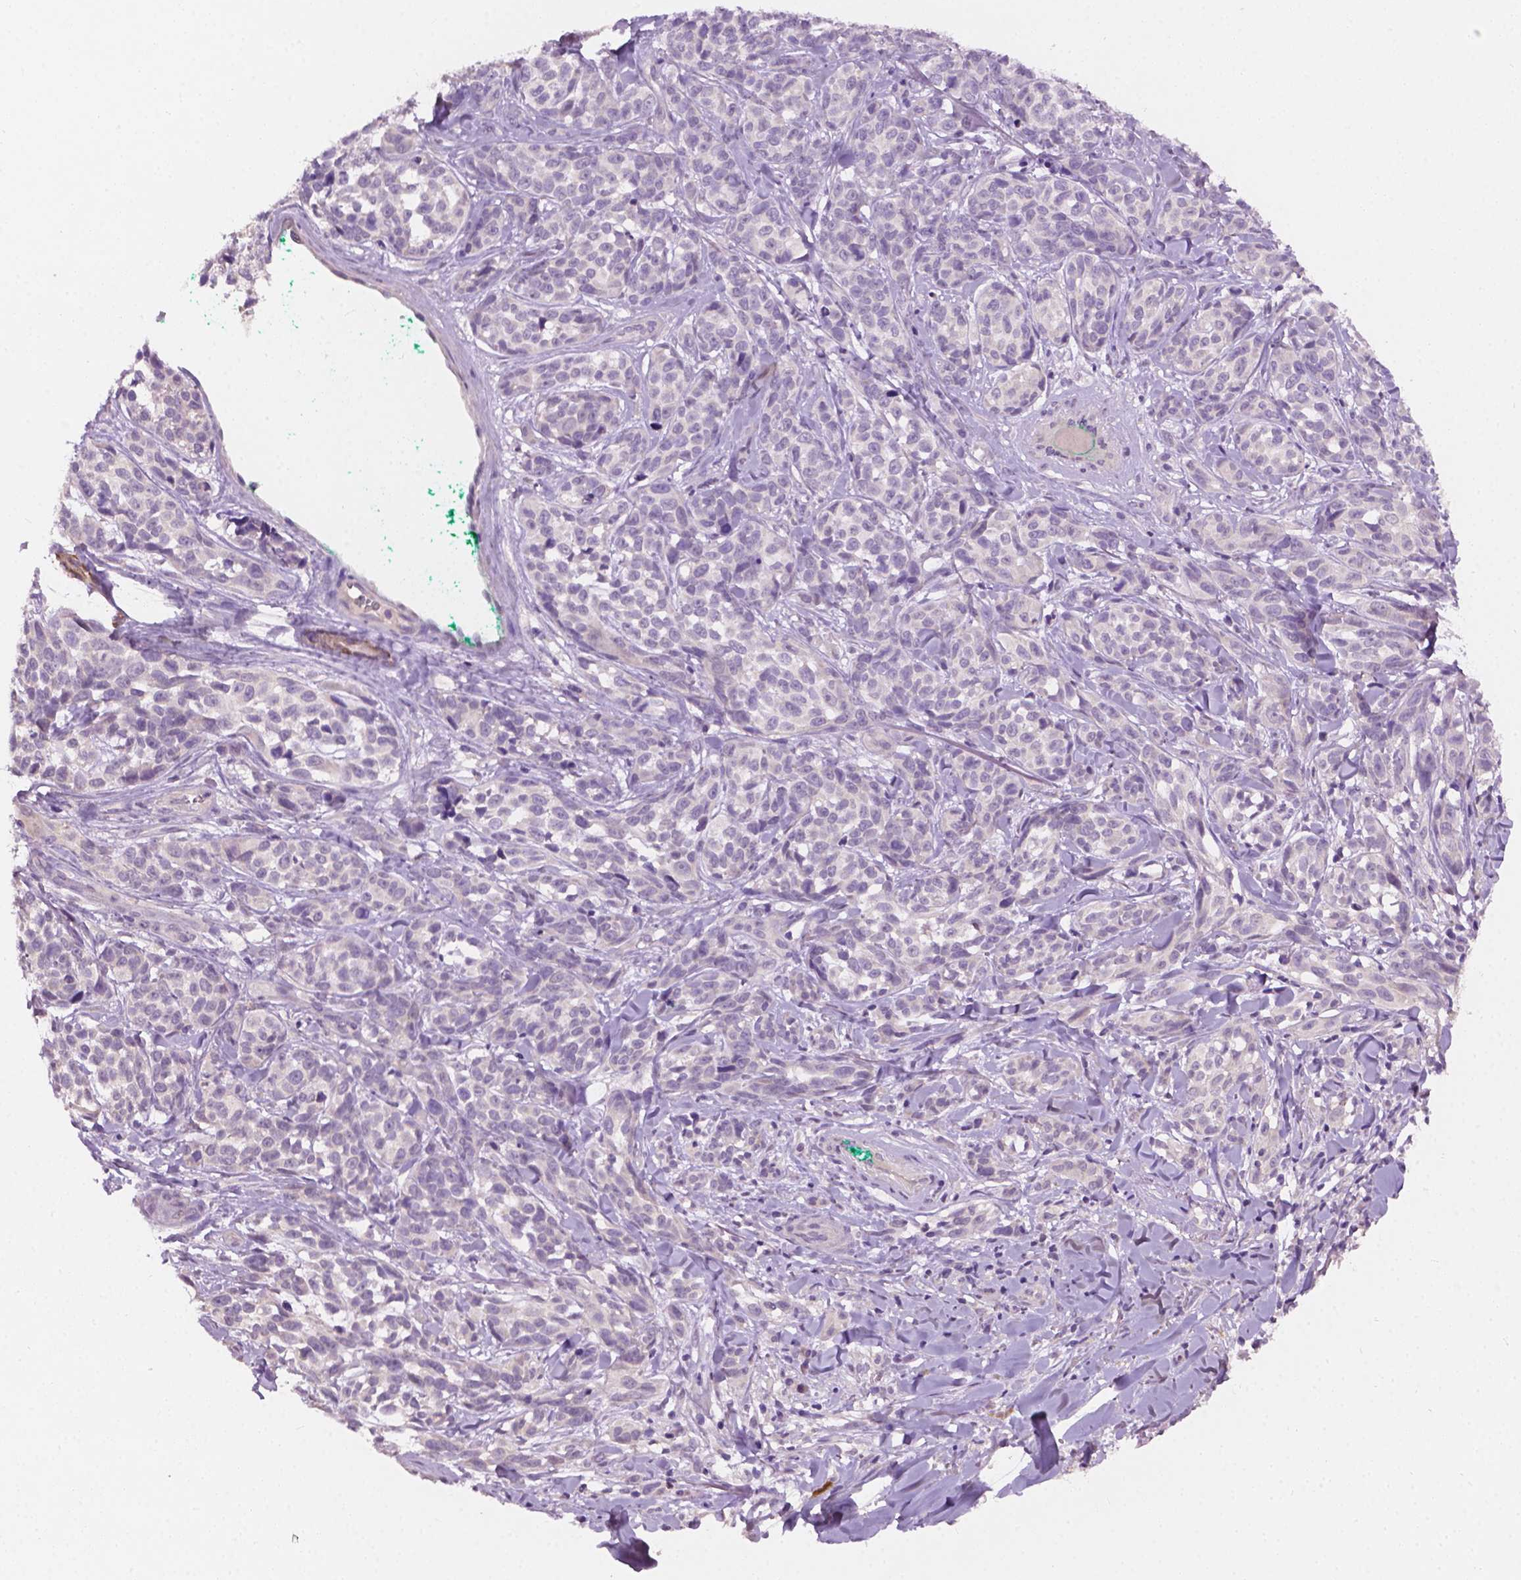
{"staining": {"intensity": "negative", "quantity": "none", "location": "none"}, "tissue": "melanoma", "cell_type": "Tumor cells", "image_type": "cancer", "snomed": [{"axis": "morphology", "description": "Malignant melanoma, NOS"}, {"axis": "topography", "description": "Skin"}], "caption": "The image displays no significant positivity in tumor cells of malignant melanoma.", "gene": "KRT17", "patient": {"sex": "female", "age": 88}}